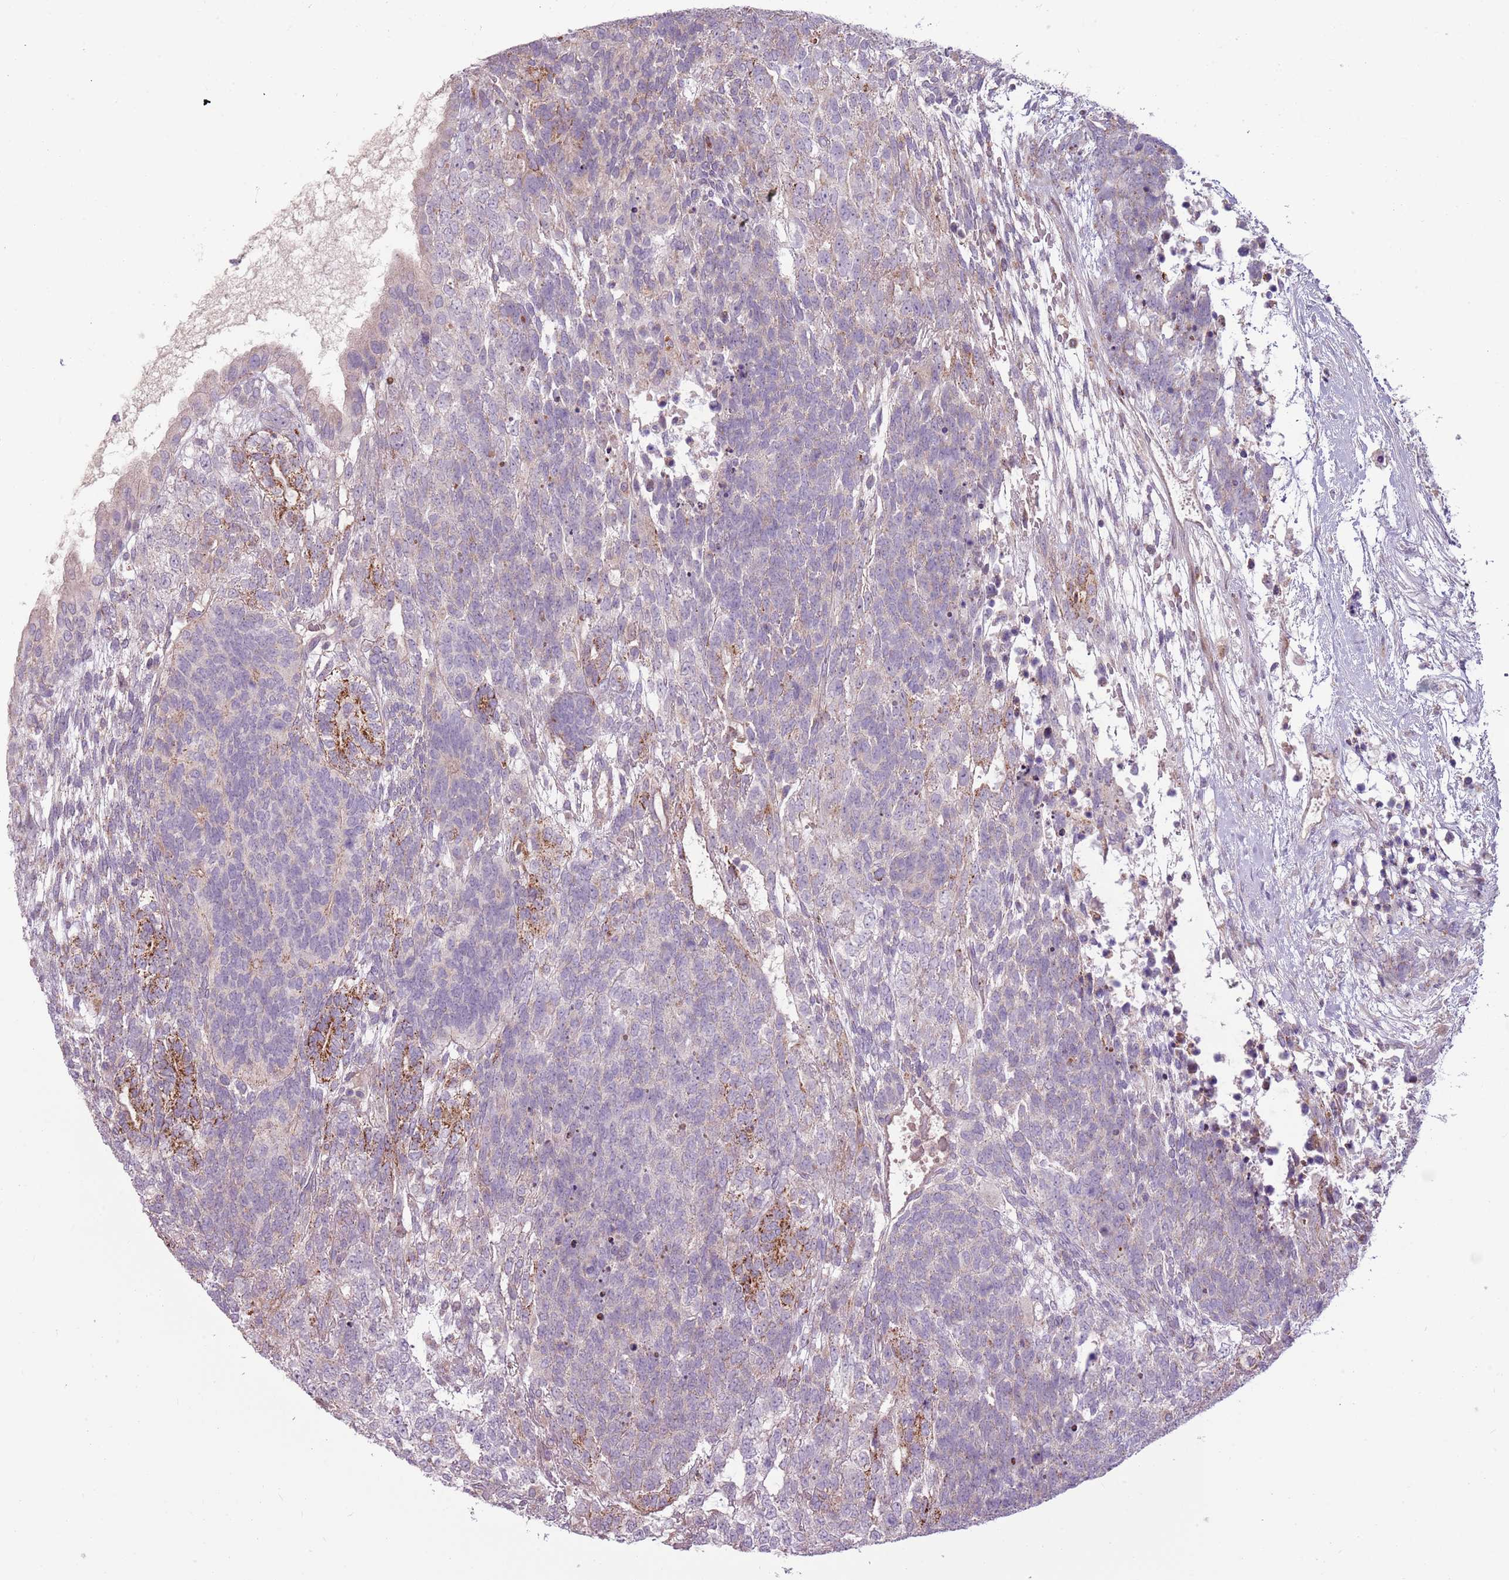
{"staining": {"intensity": "negative", "quantity": "none", "location": "none"}, "tissue": "testis cancer", "cell_type": "Tumor cells", "image_type": "cancer", "snomed": [{"axis": "morphology", "description": "Carcinoma, Embryonal, NOS"}, {"axis": "topography", "description": "Testis"}], "caption": "Tumor cells show no significant protein expression in testis embryonal carcinoma.", "gene": "ZNF530", "patient": {"sex": "male", "age": 23}}